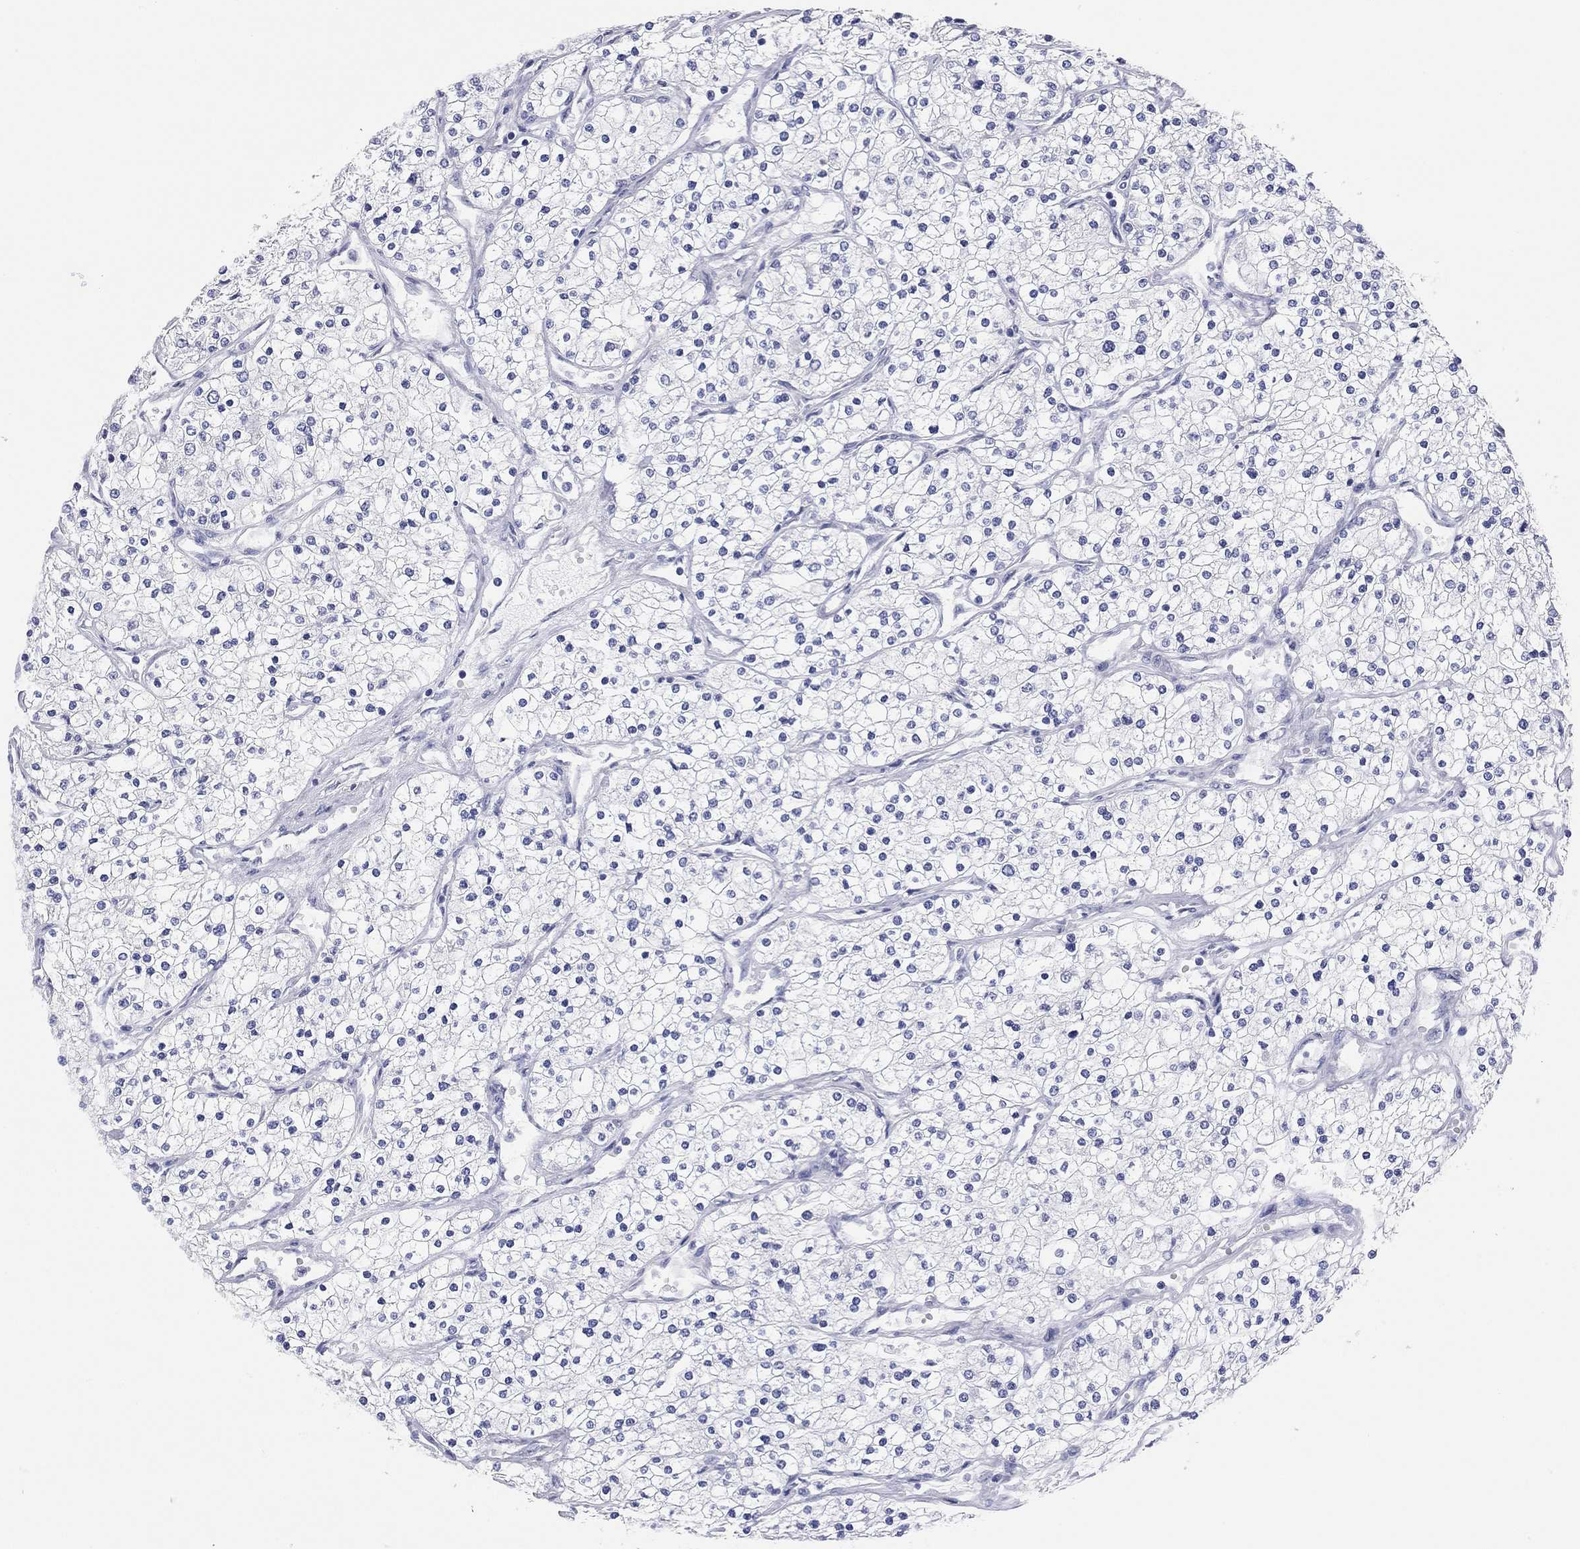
{"staining": {"intensity": "negative", "quantity": "none", "location": "none"}, "tissue": "renal cancer", "cell_type": "Tumor cells", "image_type": "cancer", "snomed": [{"axis": "morphology", "description": "Adenocarcinoma, NOS"}, {"axis": "topography", "description": "Kidney"}], "caption": "The histopathology image shows no significant expression in tumor cells of adenocarcinoma (renal).", "gene": "TMEM221", "patient": {"sex": "male", "age": 80}}